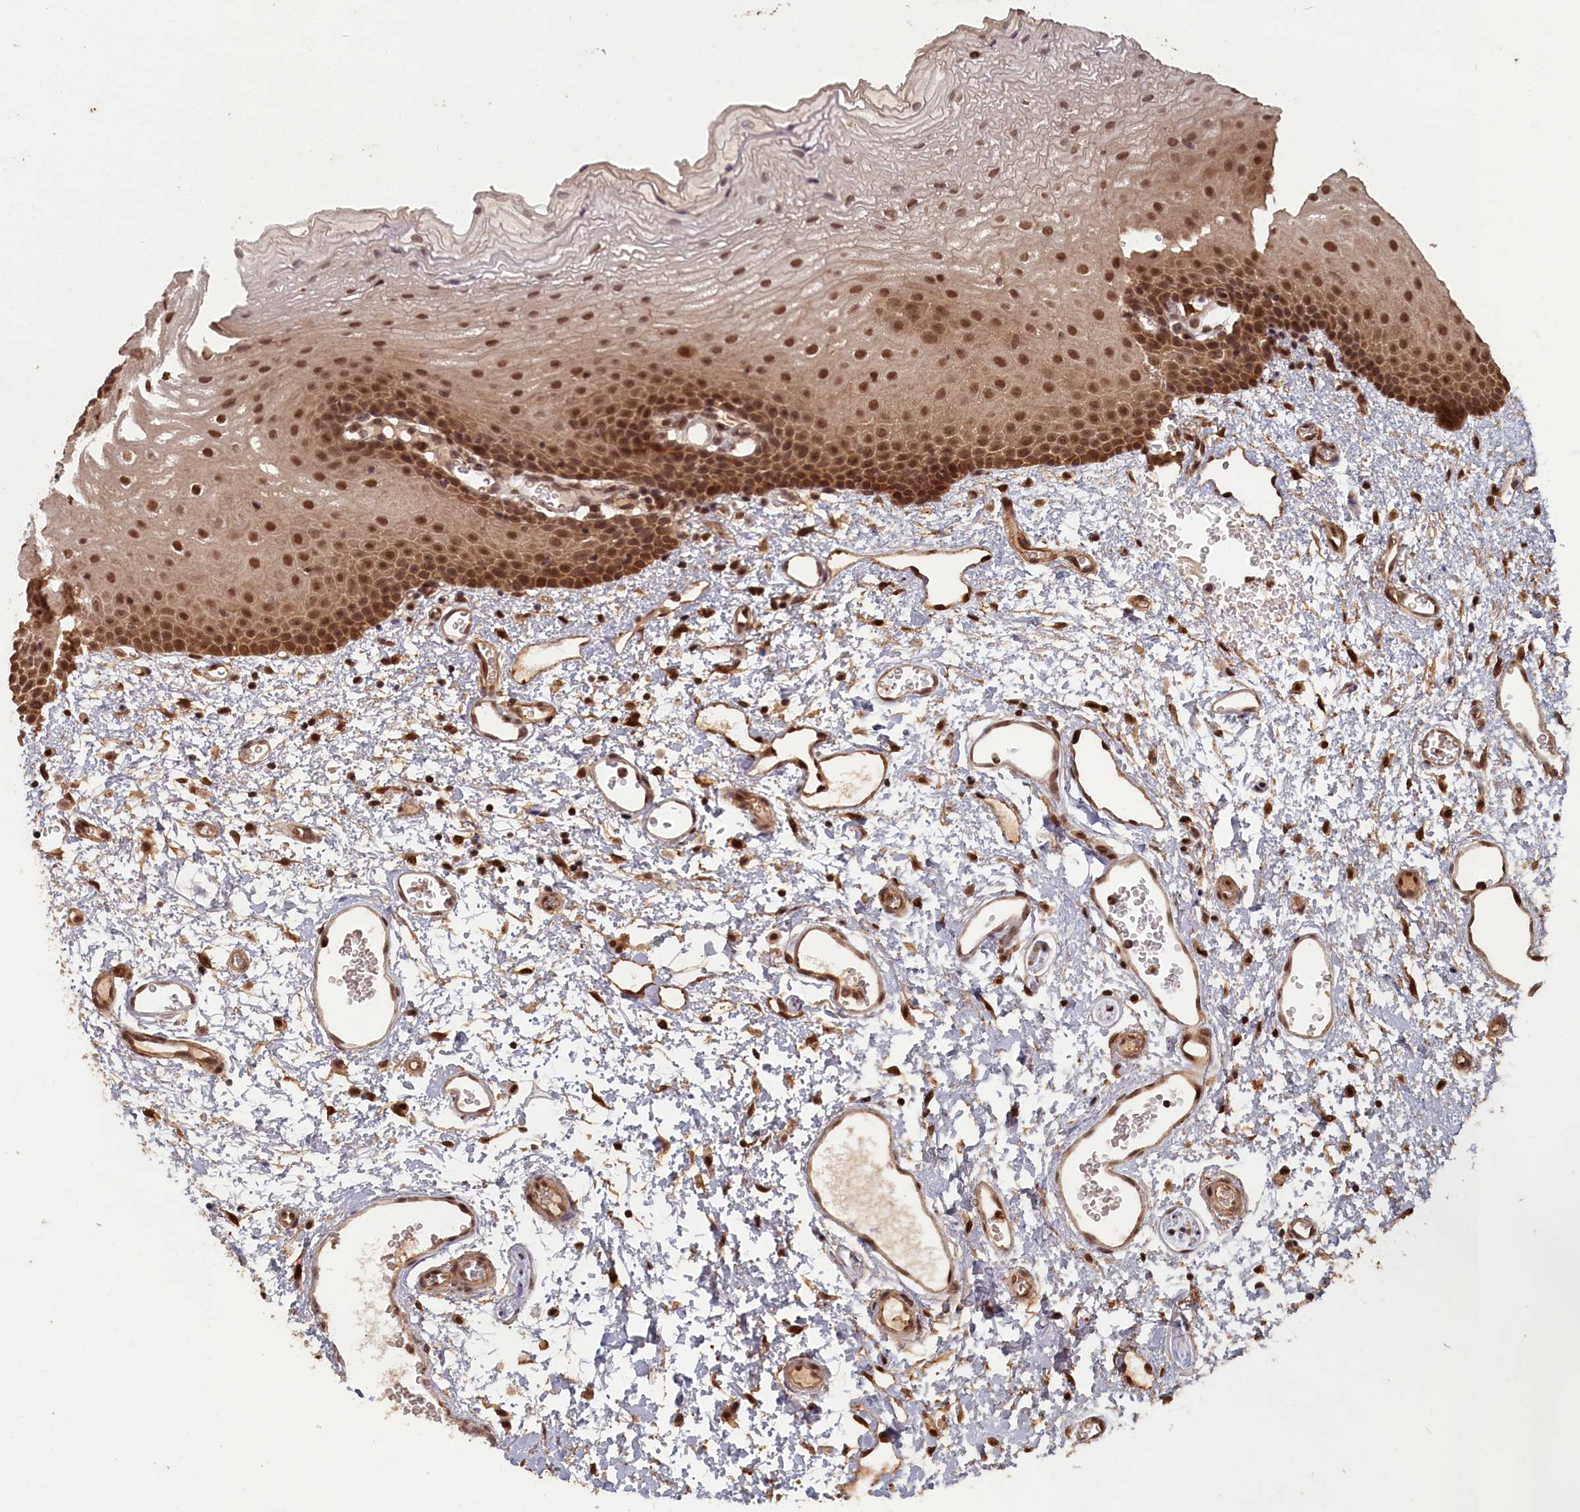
{"staining": {"intensity": "moderate", "quantity": ">75%", "location": "cytoplasmic/membranous,nuclear"}, "tissue": "oral mucosa", "cell_type": "Squamous epithelial cells", "image_type": "normal", "snomed": [{"axis": "morphology", "description": "Normal tissue, NOS"}, {"axis": "topography", "description": "Oral tissue"}], "caption": "Brown immunohistochemical staining in unremarkable human oral mucosa shows moderate cytoplasmic/membranous,nuclear expression in approximately >75% of squamous epithelial cells. (brown staining indicates protein expression, while blue staining denotes nuclei).", "gene": "HIF3A", "patient": {"sex": "female", "age": 70}}